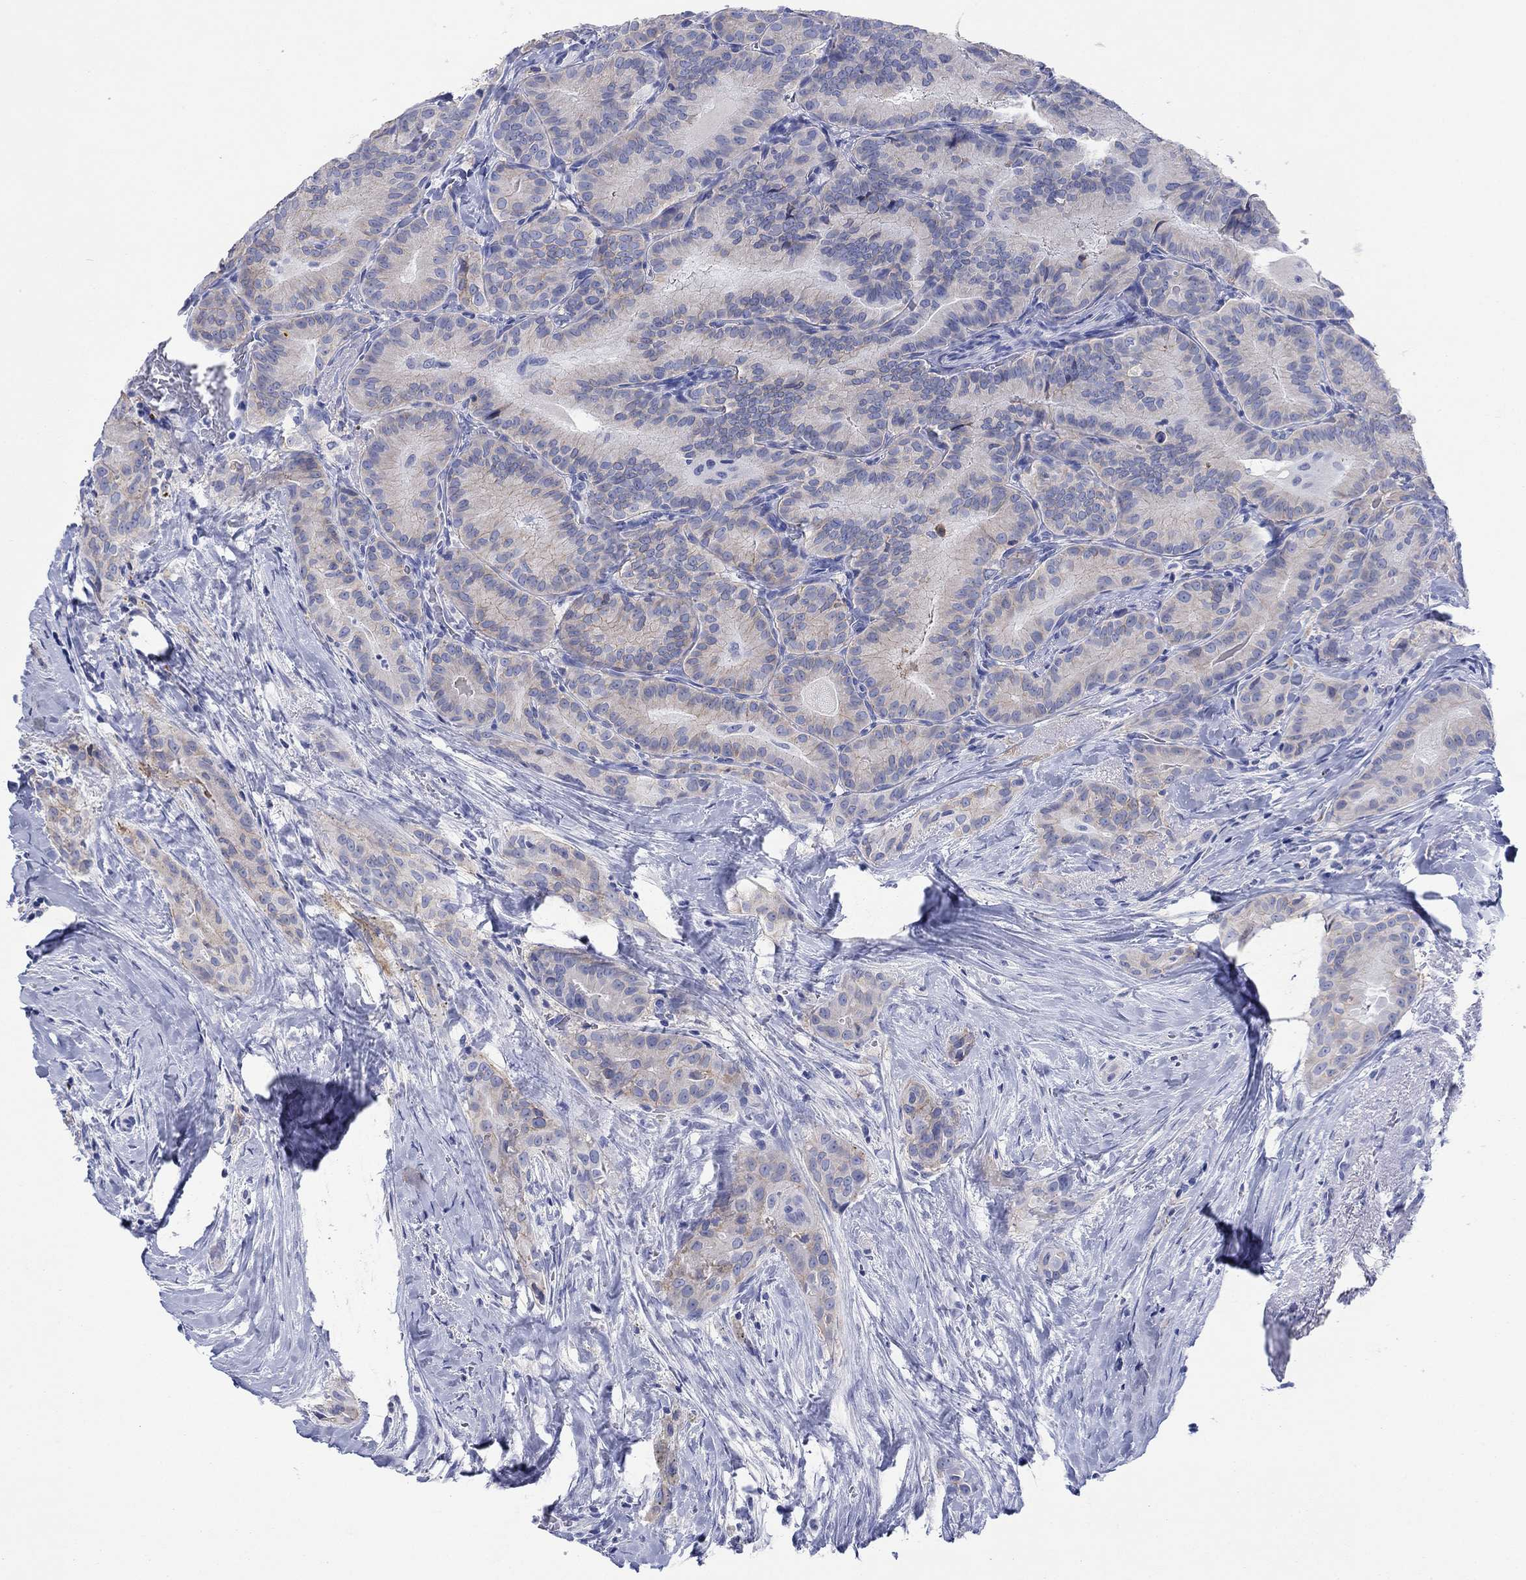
{"staining": {"intensity": "weak", "quantity": "<25%", "location": "cytoplasmic/membranous"}, "tissue": "thyroid cancer", "cell_type": "Tumor cells", "image_type": "cancer", "snomed": [{"axis": "morphology", "description": "Papillary adenocarcinoma, NOS"}, {"axis": "topography", "description": "Thyroid gland"}], "caption": "Micrograph shows no protein positivity in tumor cells of thyroid cancer tissue.", "gene": "ATP1B1", "patient": {"sex": "male", "age": 61}}